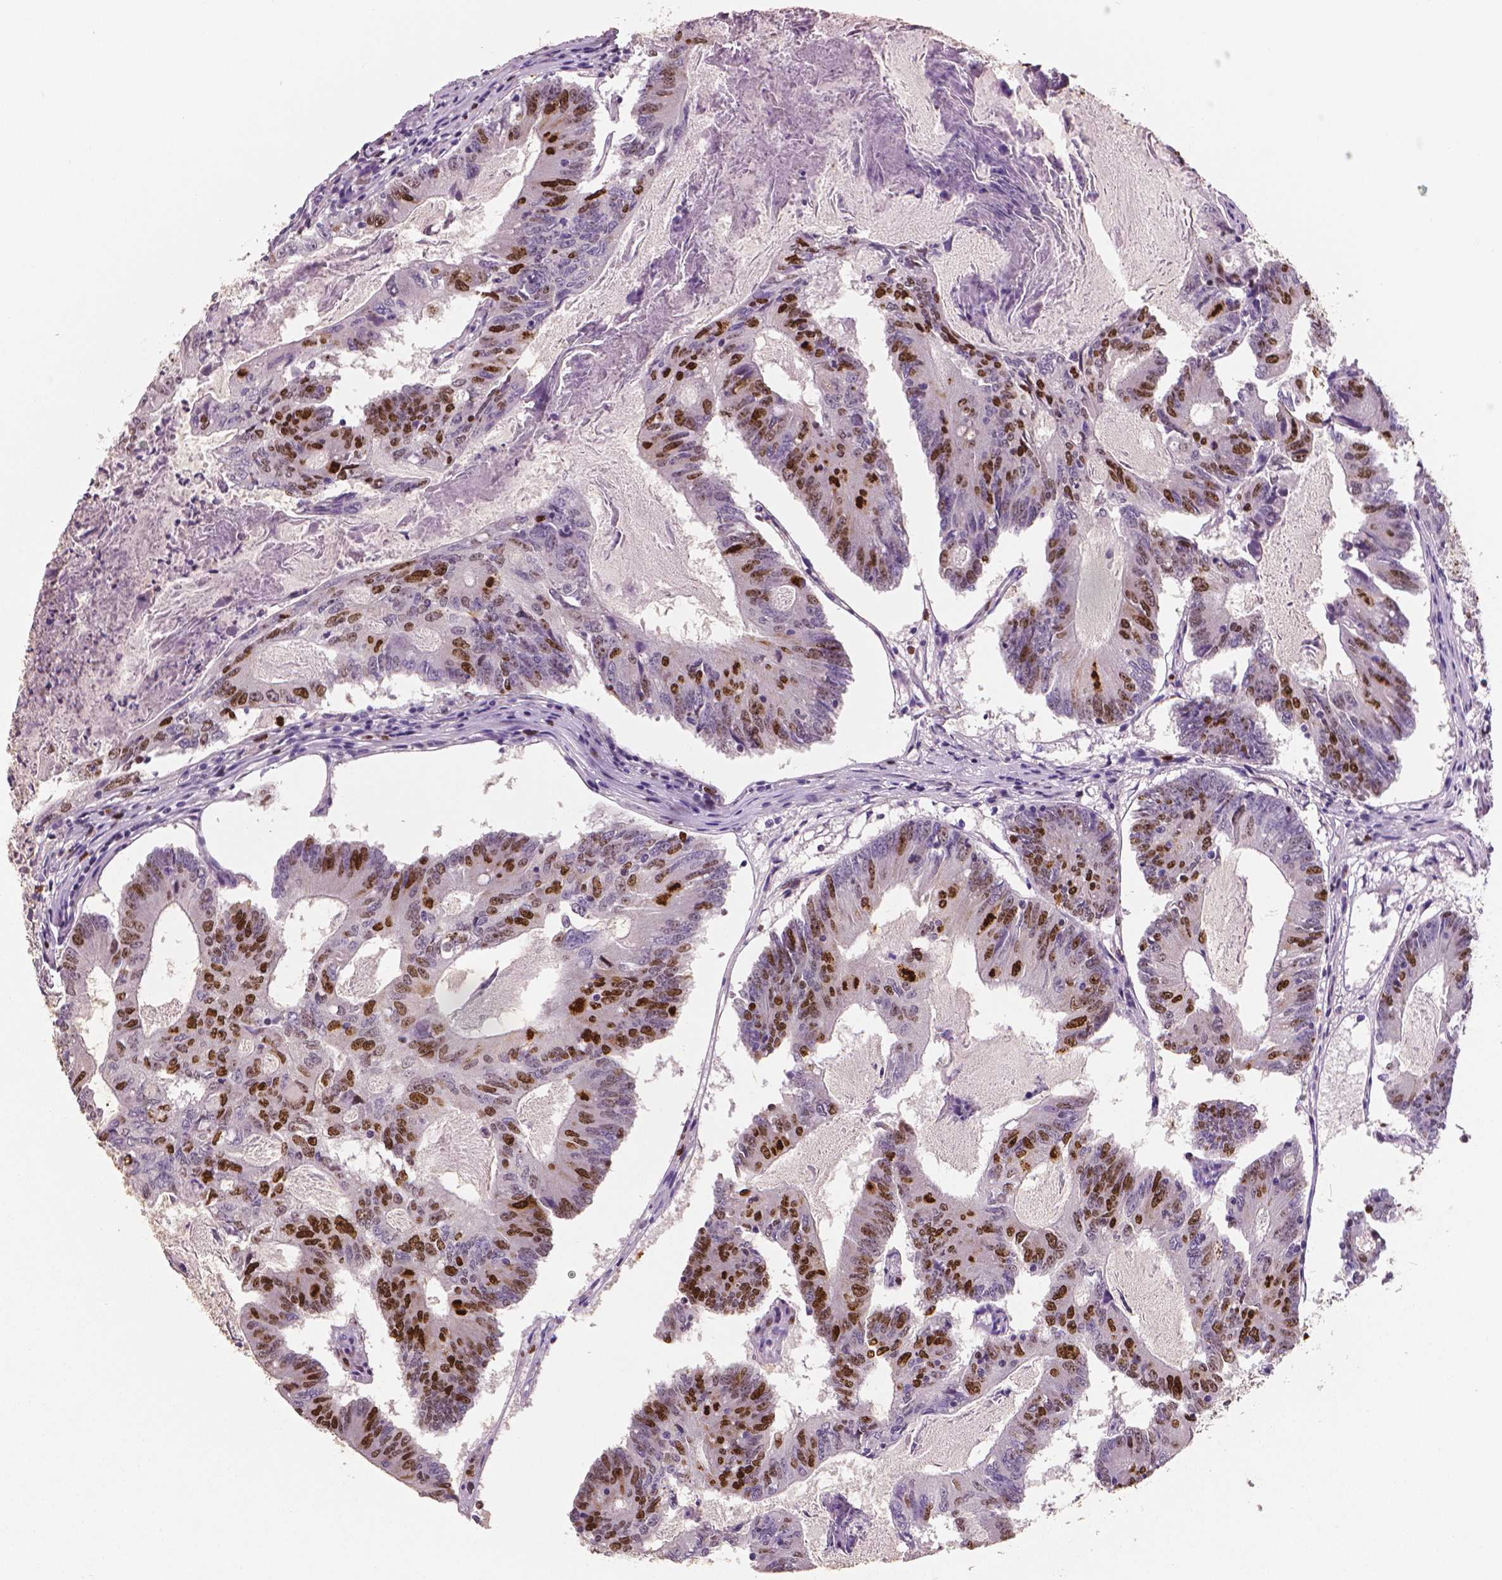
{"staining": {"intensity": "moderate", "quantity": "25%-75%", "location": "nuclear"}, "tissue": "colorectal cancer", "cell_type": "Tumor cells", "image_type": "cancer", "snomed": [{"axis": "morphology", "description": "Adenocarcinoma, NOS"}, {"axis": "topography", "description": "Colon"}], "caption": "Immunohistochemistry (IHC) of human colorectal cancer exhibits medium levels of moderate nuclear positivity in approximately 25%-75% of tumor cells.", "gene": "MKI67", "patient": {"sex": "female", "age": 70}}